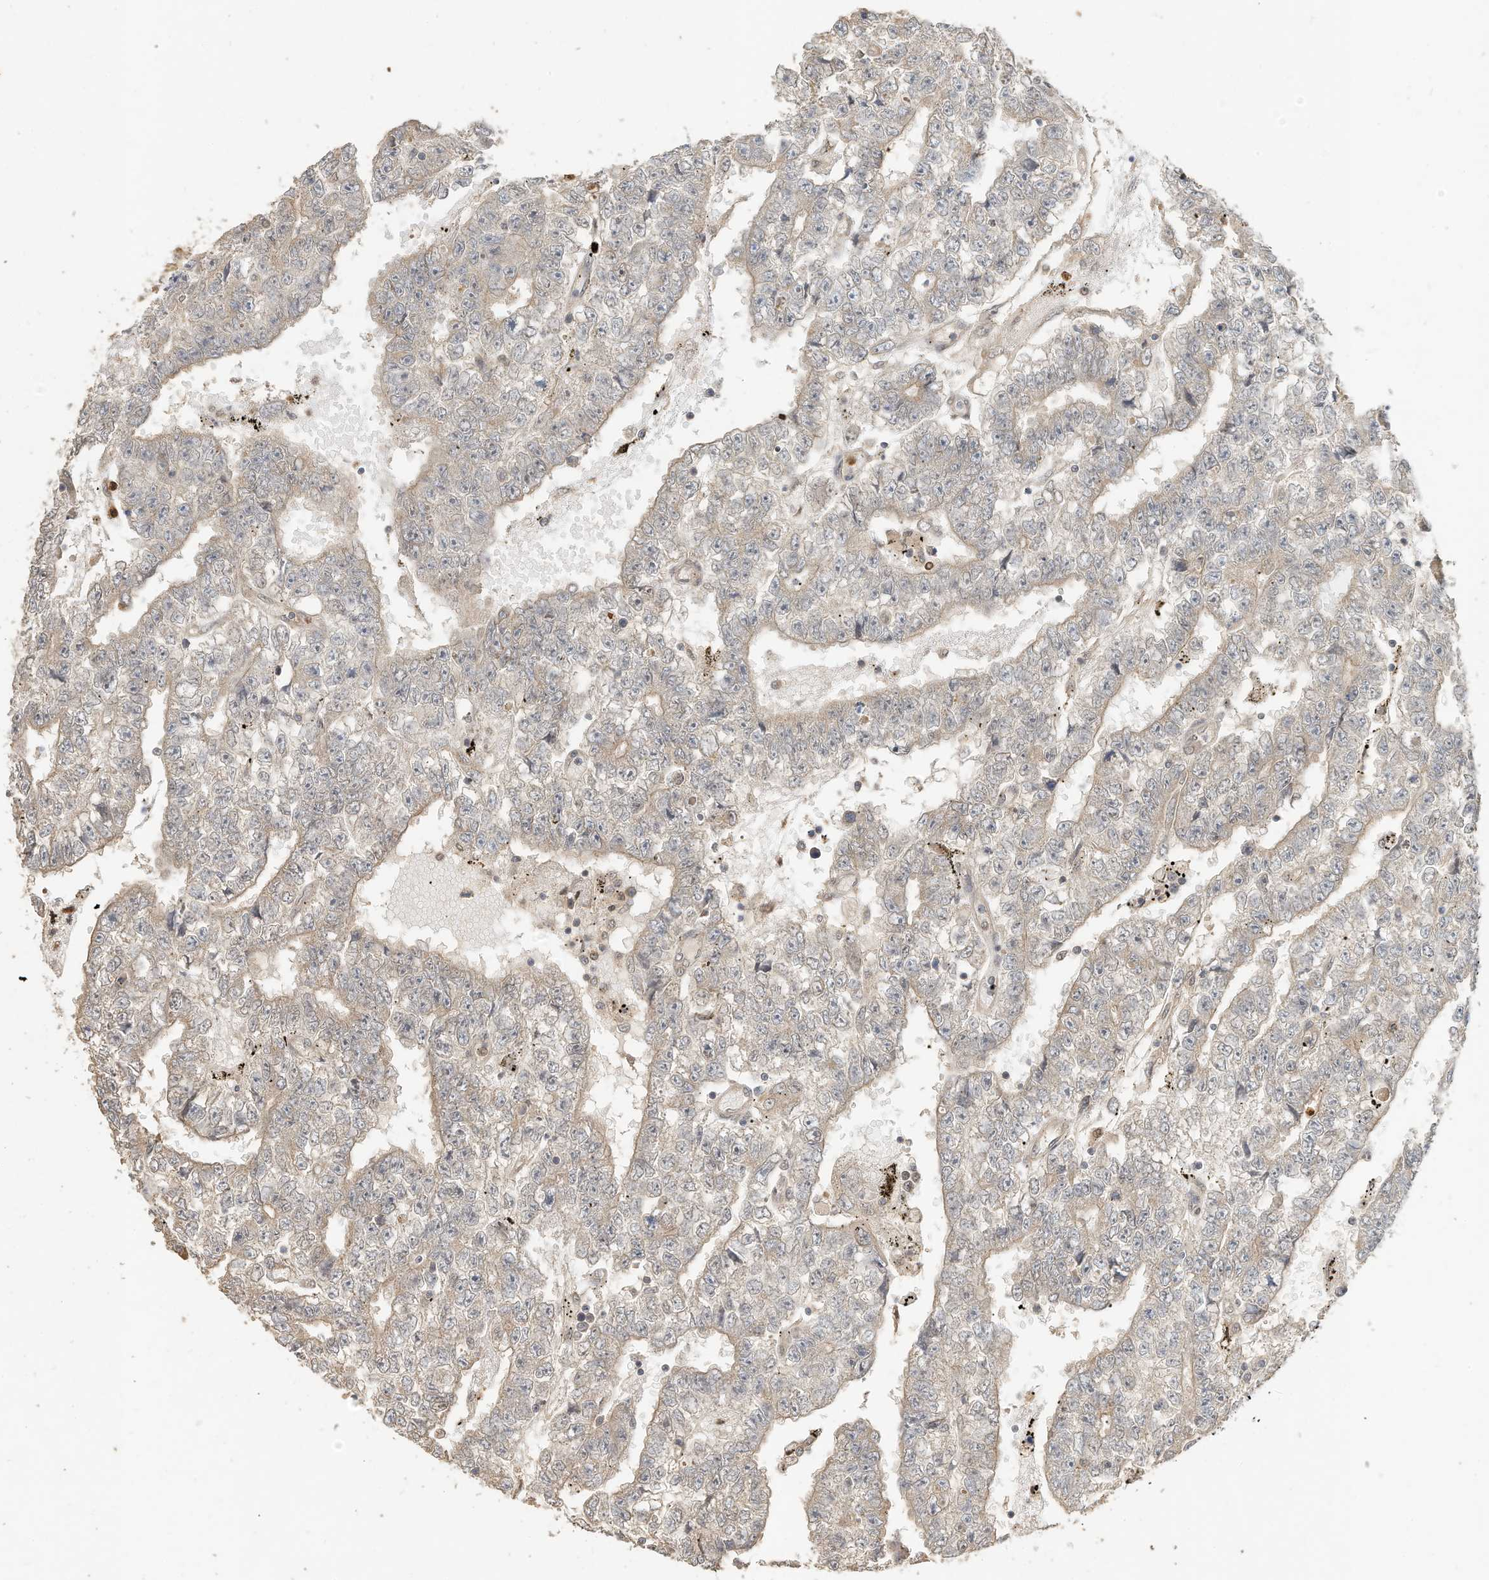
{"staining": {"intensity": "weak", "quantity": "25%-75%", "location": "cytoplasmic/membranous"}, "tissue": "testis cancer", "cell_type": "Tumor cells", "image_type": "cancer", "snomed": [{"axis": "morphology", "description": "Carcinoma, Embryonal, NOS"}, {"axis": "topography", "description": "Testis"}], "caption": "DAB (3,3'-diaminobenzidine) immunohistochemical staining of human testis cancer (embryonal carcinoma) displays weak cytoplasmic/membranous protein expression in about 25%-75% of tumor cells.", "gene": "OFD1", "patient": {"sex": "male", "age": 25}}